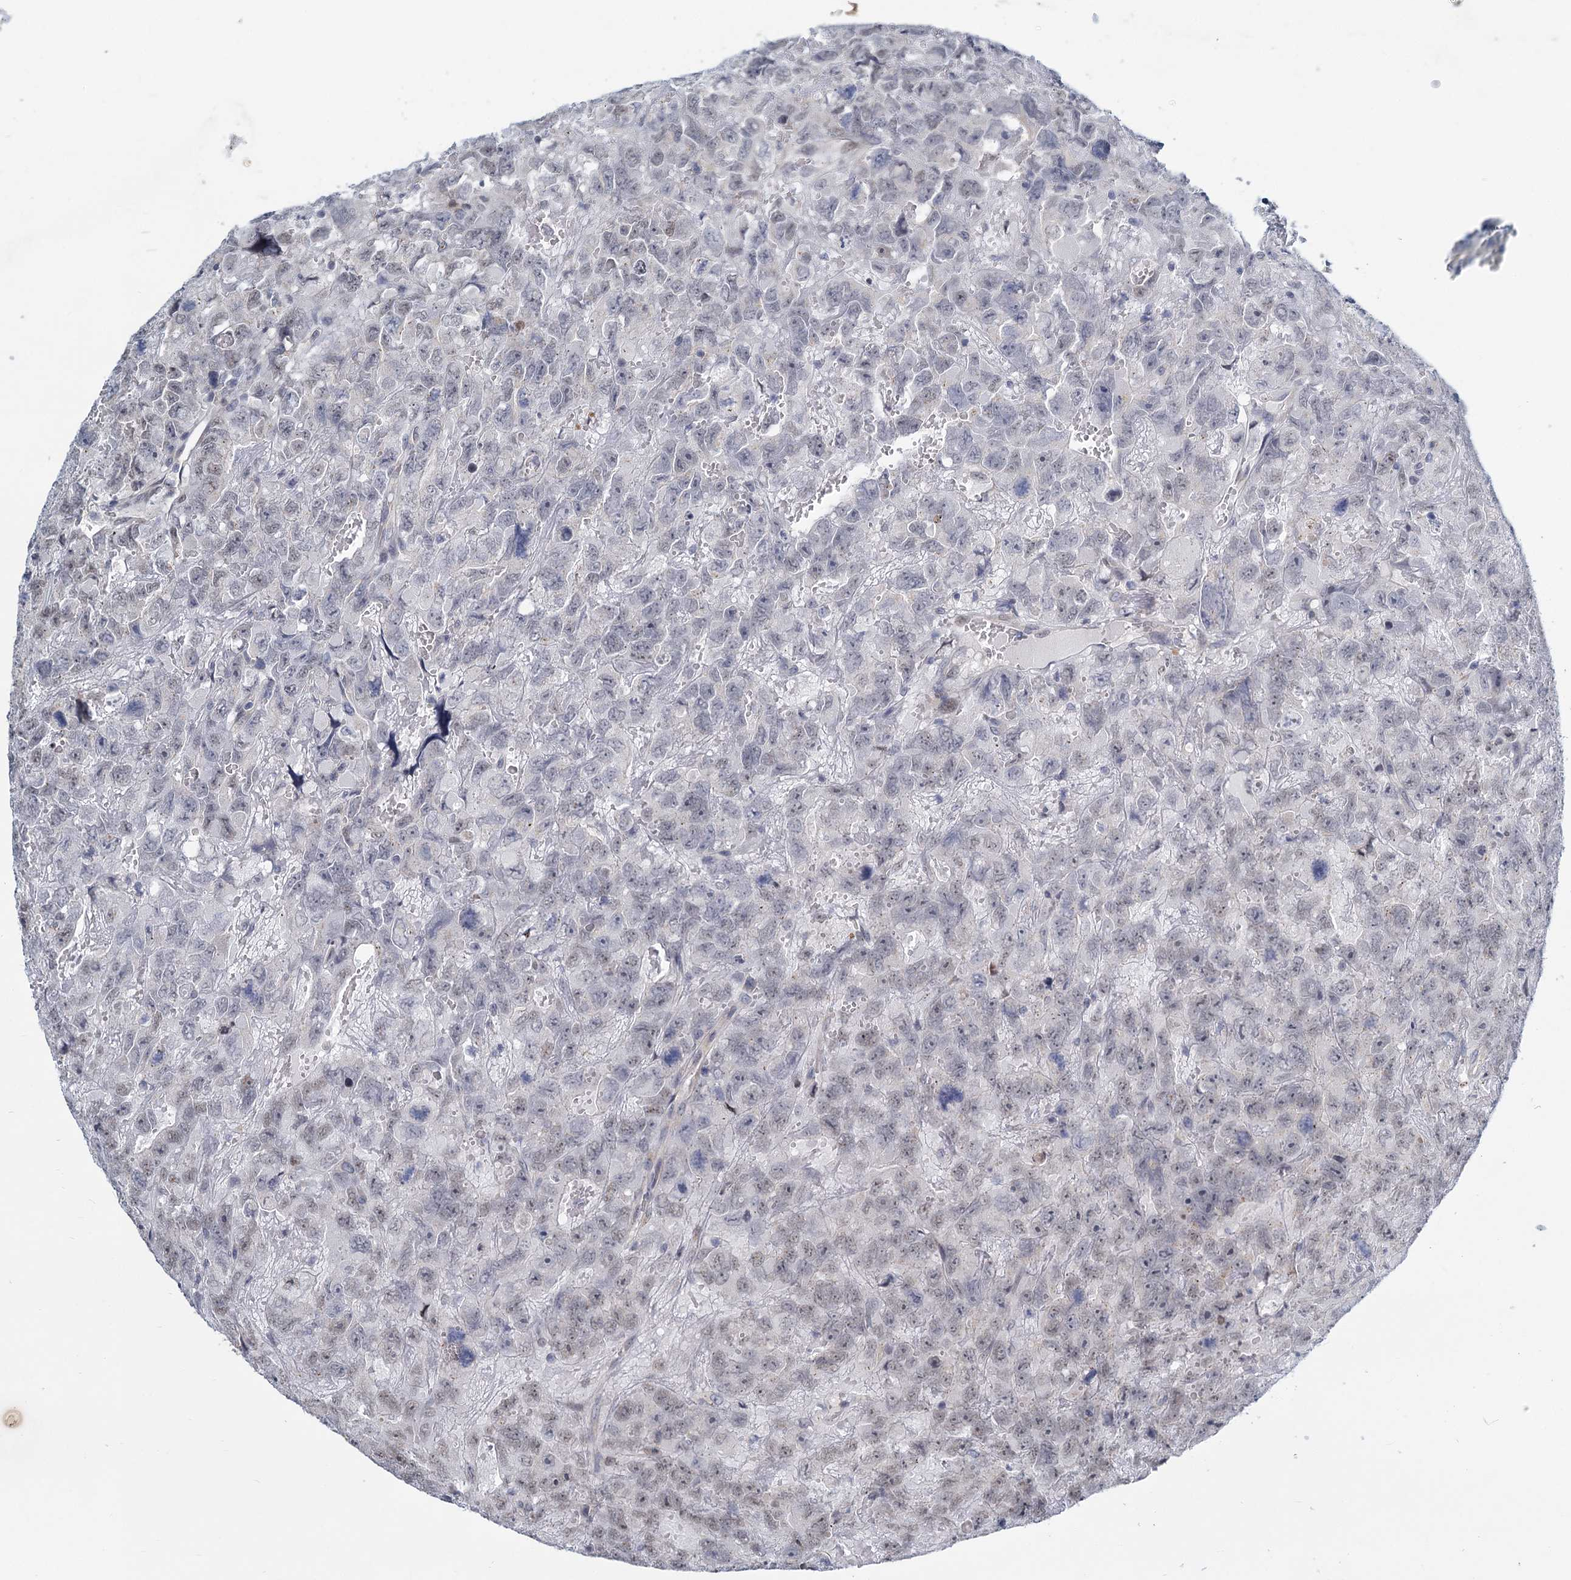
{"staining": {"intensity": "negative", "quantity": "none", "location": "none"}, "tissue": "testis cancer", "cell_type": "Tumor cells", "image_type": "cancer", "snomed": [{"axis": "morphology", "description": "Carcinoma, Embryonal, NOS"}, {"axis": "topography", "description": "Testis"}], "caption": "An immunohistochemistry (IHC) photomicrograph of testis embryonal carcinoma is shown. There is no staining in tumor cells of testis embryonal carcinoma.", "gene": "STAP1", "patient": {"sex": "male", "age": 45}}